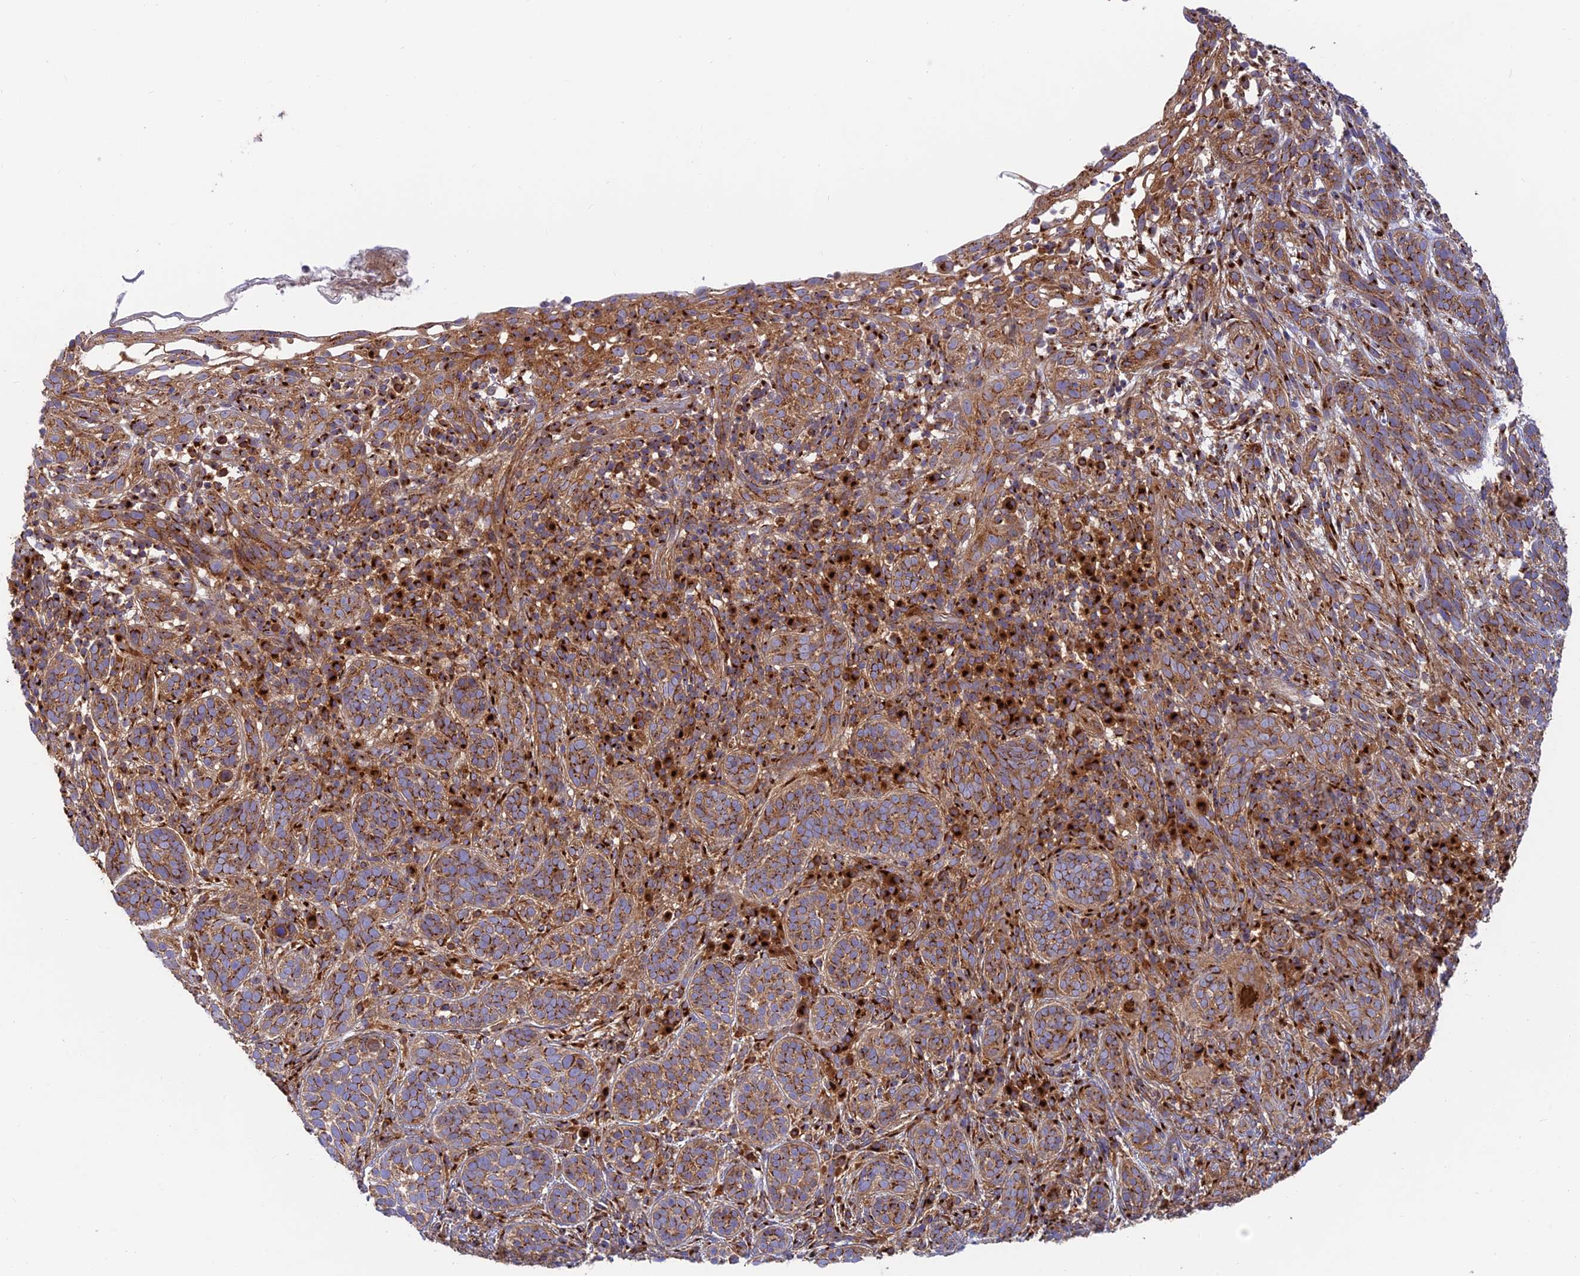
{"staining": {"intensity": "moderate", "quantity": ">75%", "location": "cytoplasmic/membranous"}, "tissue": "skin cancer", "cell_type": "Tumor cells", "image_type": "cancer", "snomed": [{"axis": "morphology", "description": "Basal cell carcinoma"}, {"axis": "topography", "description": "Skin"}], "caption": "Brown immunohistochemical staining in human basal cell carcinoma (skin) demonstrates moderate cytoplasmic/membranous positivity in approximately >75% of tumor cells.", "gene": "GOLGA3", "patient": {"sex": "male", "age": 71}}